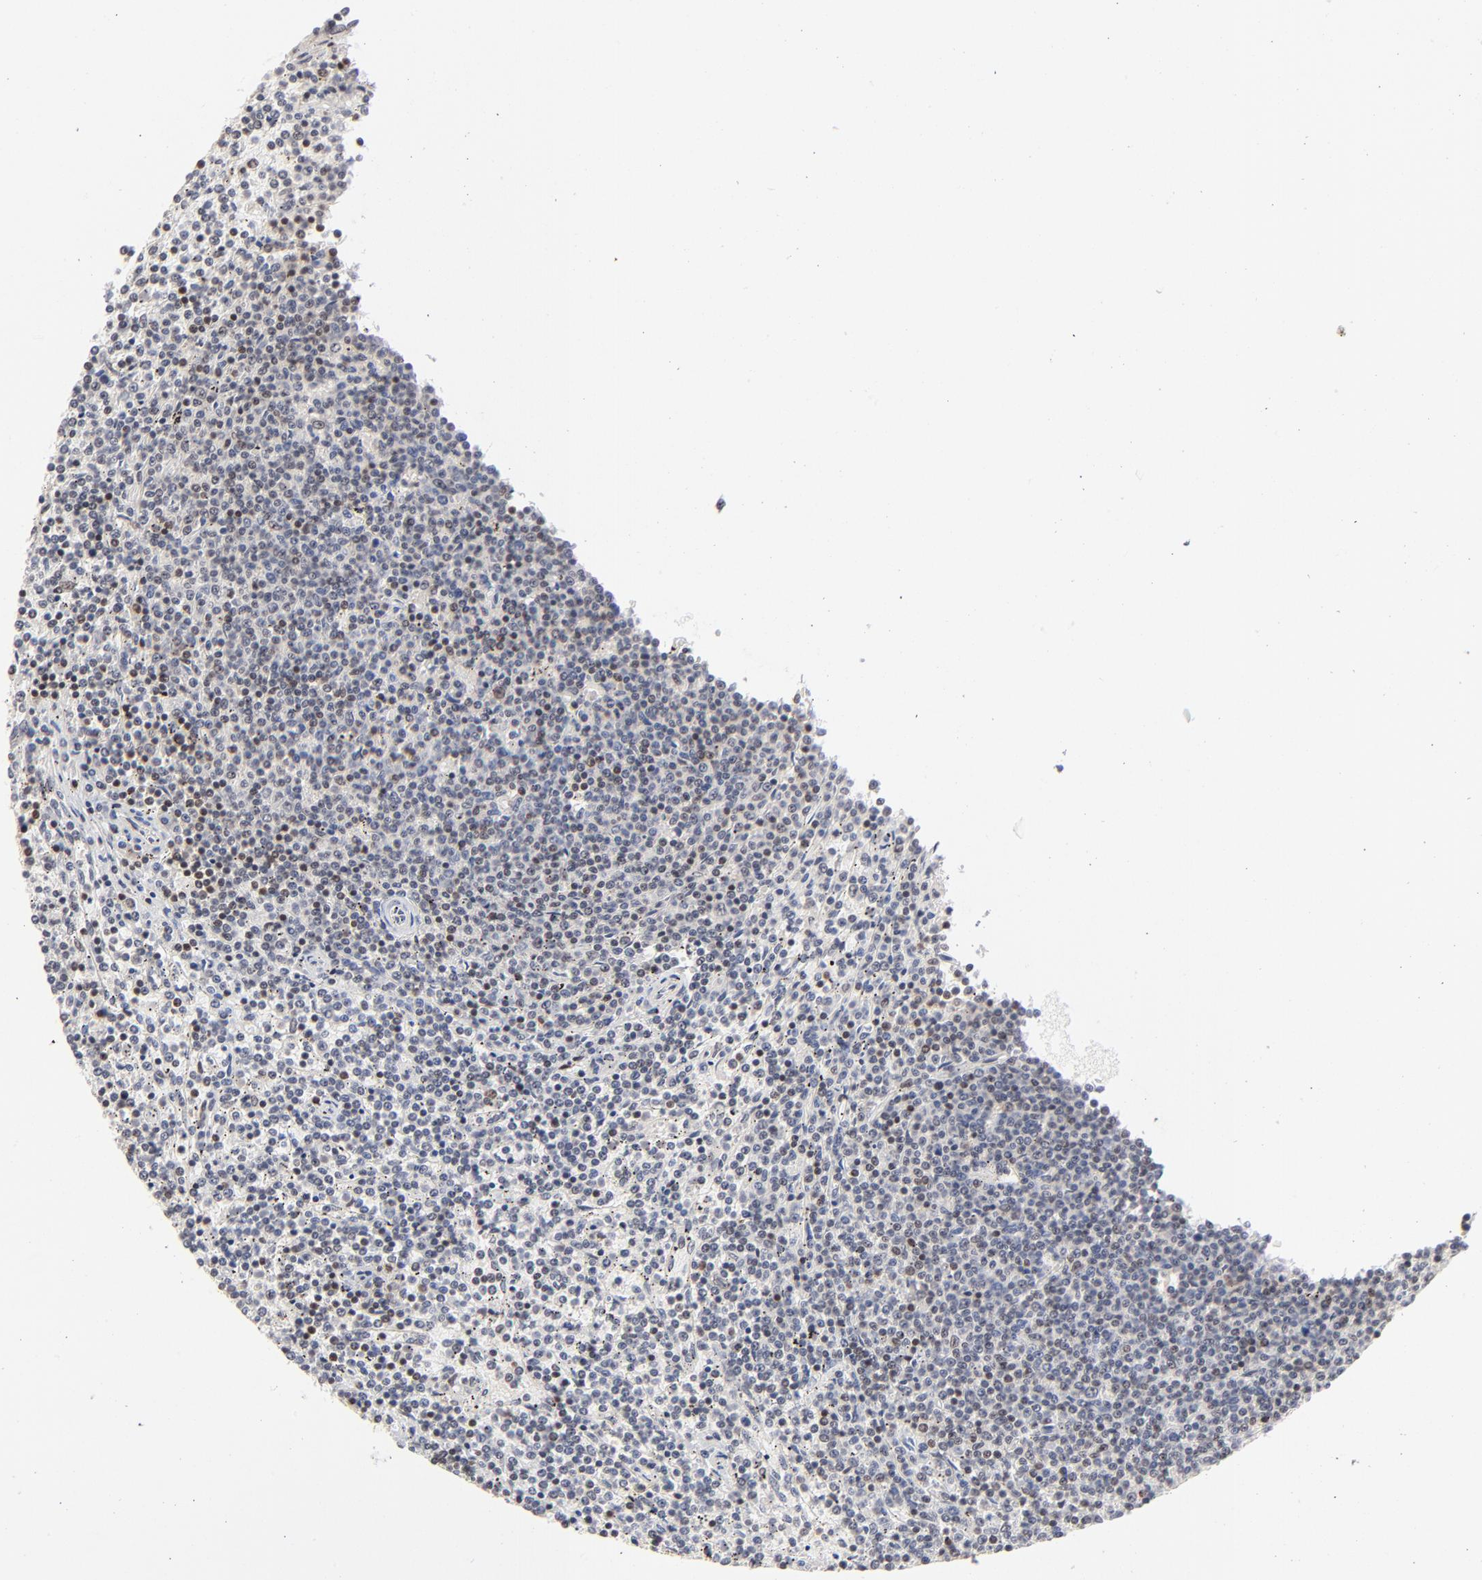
{"staining": {"intensity": "weak", "quantity": "<25%", "location": "nuclear"}, "tissue": "lymphoma", "cell_type": "Tumor cells", "image_type": "cancer", "snomed": [{"axis": "morphology", "description": "Malignant lymphoma, non-Hodgkin's type, Low grade"}, {"axis": "topography", "description": "Spleen"}], "caption": "There is no significant positivity in tumor cells of lymphoma.", "gene": "MAX", "patient": {"sex": "female", "age": 50}}